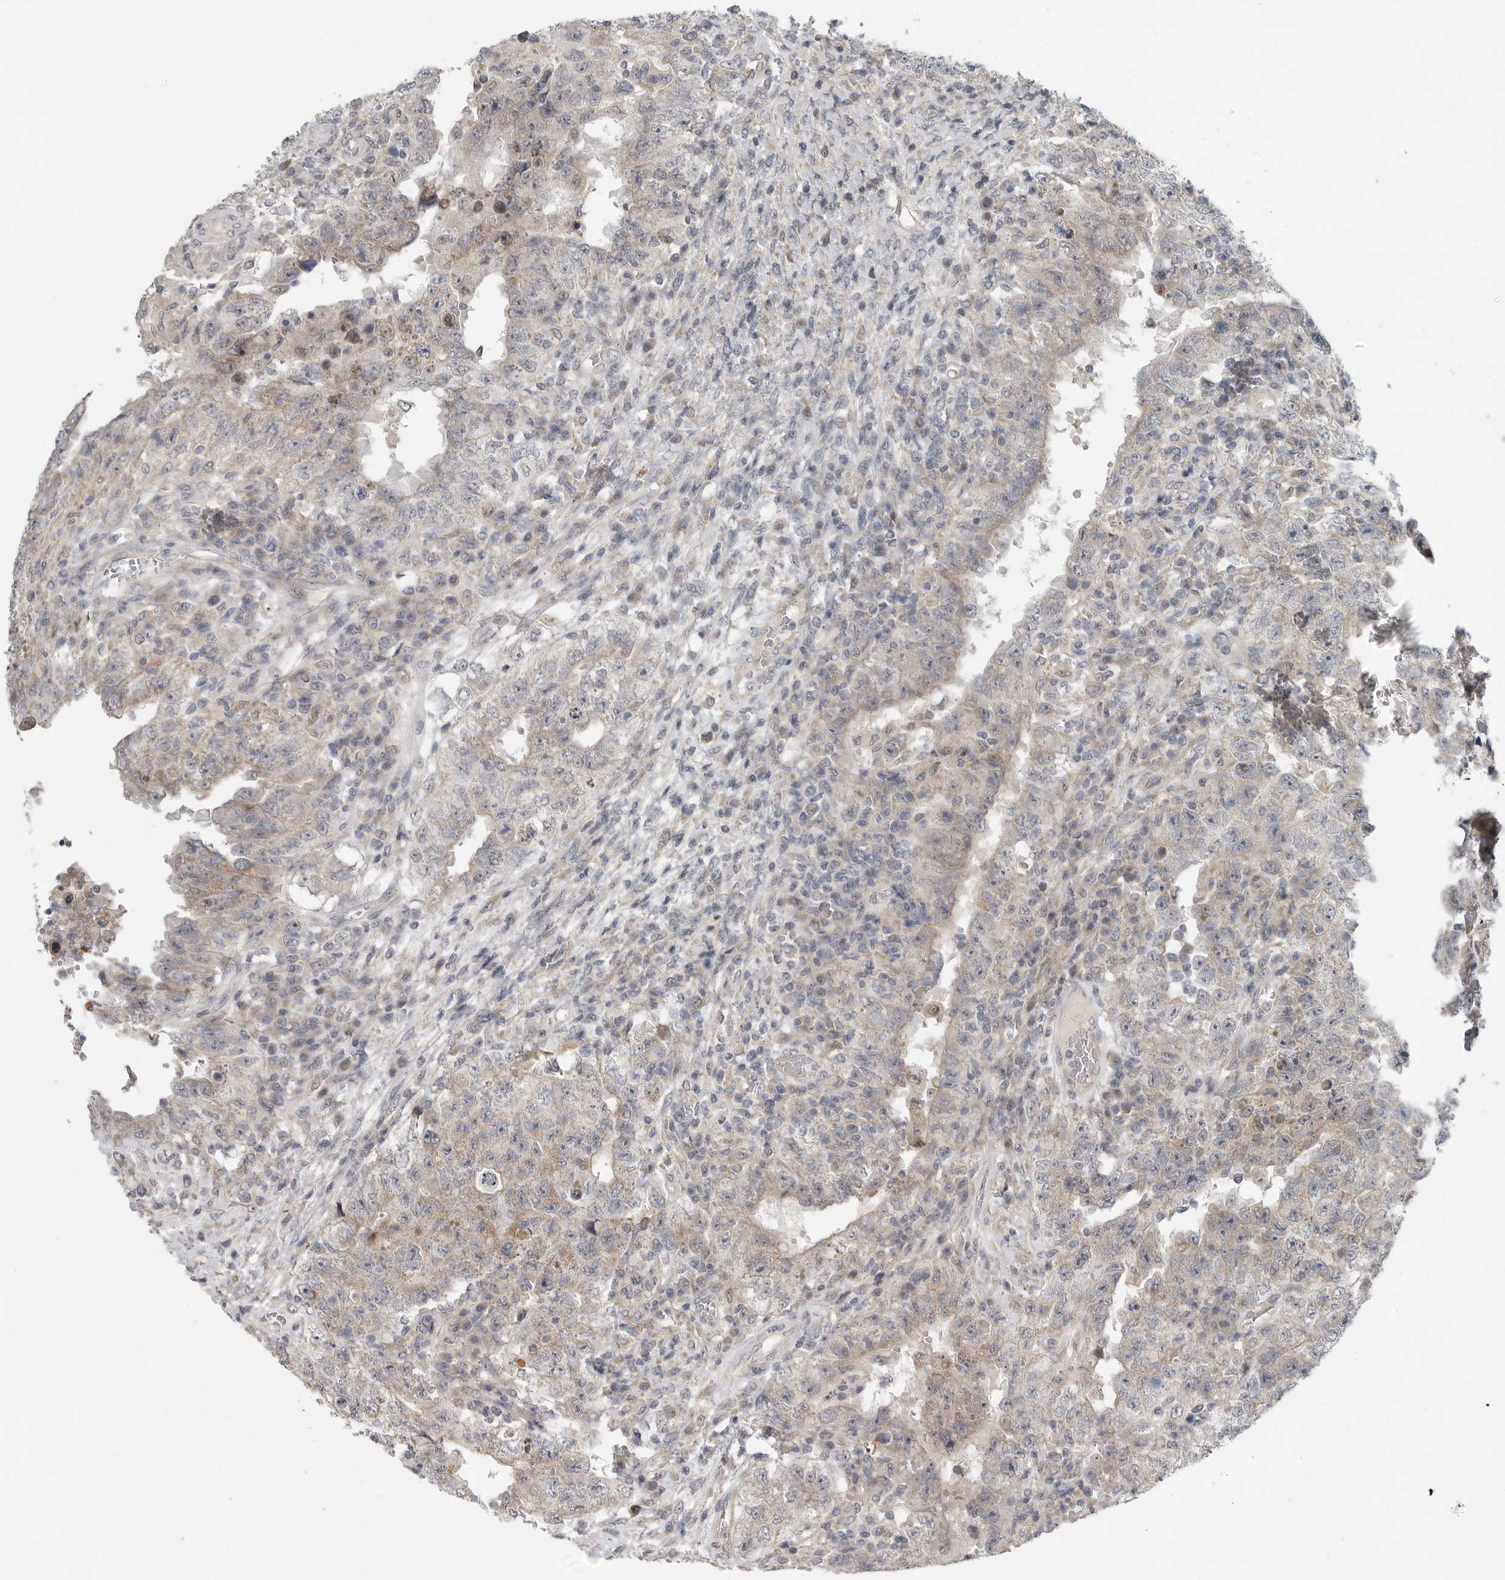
{"staining": {"intensity": "weak", "quantity": "<25%", "location": "cytoplasmic/membranous"}, "tissue": "testis cancer", "cell_type": "Tumor cells", "image_type": "cancer", "snomed": [{"axis": "morphology", "description": "Carcinoma, Embryonal, NOS"}, {"axis": "topography", "description": "Testis"}], "caption": "High magnification brightfield microscopy of testis cancer (embryonal carcinoma) stained with DAB (3,3'-diaminobenzidine) (brown) and counterstained with hematoxylin (blue): tumor cells show no significant staining. (DAB immunohistochemistry (IHC), high magnification).", "gene": "FBXO43", "patient": {"sex": "male", "age": 26}}